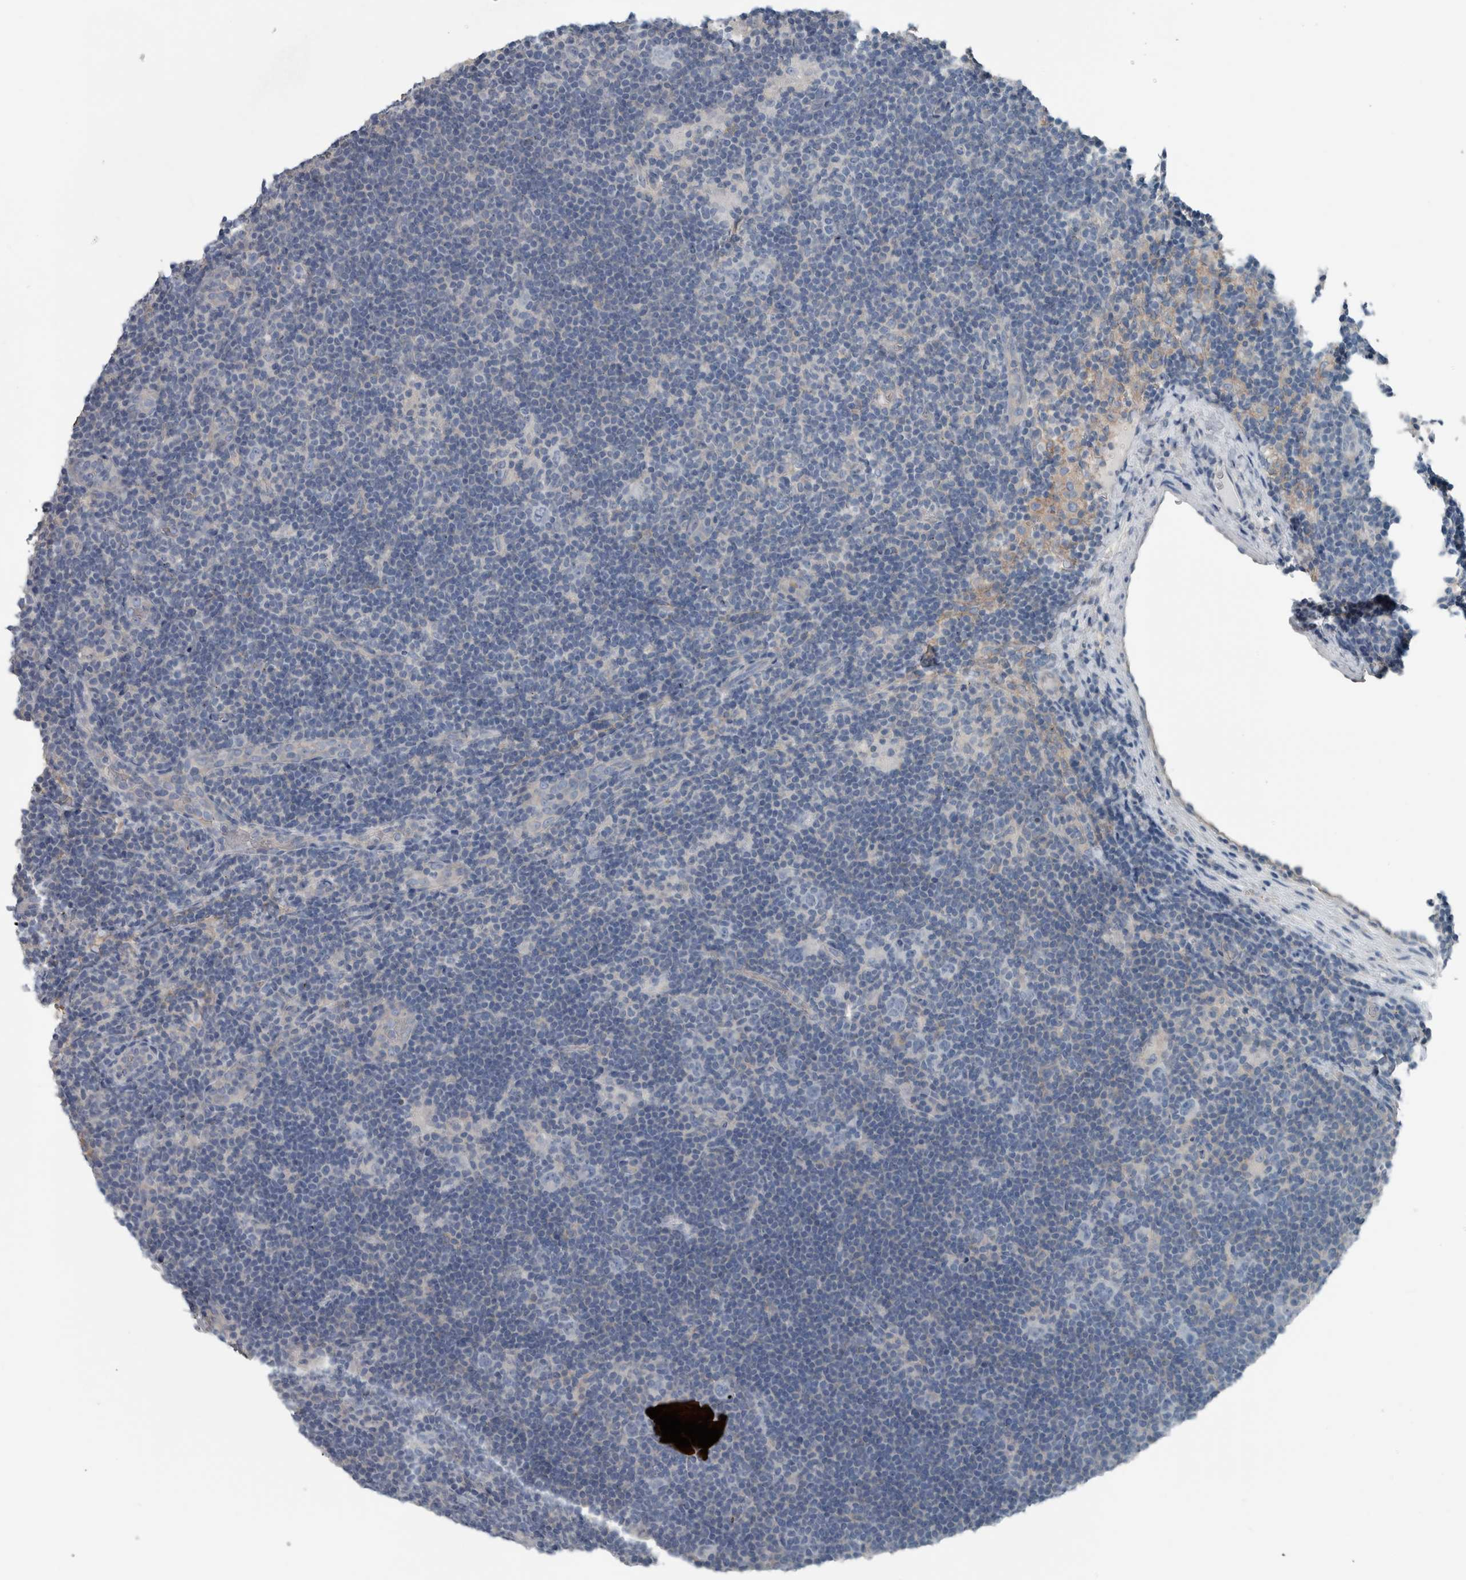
{"staining": {"intensity": "negative", "quantity": "none", "location": "none"}, "tissue": "lymphoma", "cell_type": "Tumor cells", "image_type": "cancer", "snomed": [{"axis": "morphology", "description": "Hodgkin's disease, NOS"}, {"axis": "topography", "description": "Lymph node"}], "caption": "Immunohistochemistry histopathology image of neoplastic tissue: Hodgkin's disease stained with DAB (3,3'-diaminobenzidine) reveals no significant protein staining in tumor cells.", "gene": "SH3GL2", "patient": {"sex": "female", "age": 57}}